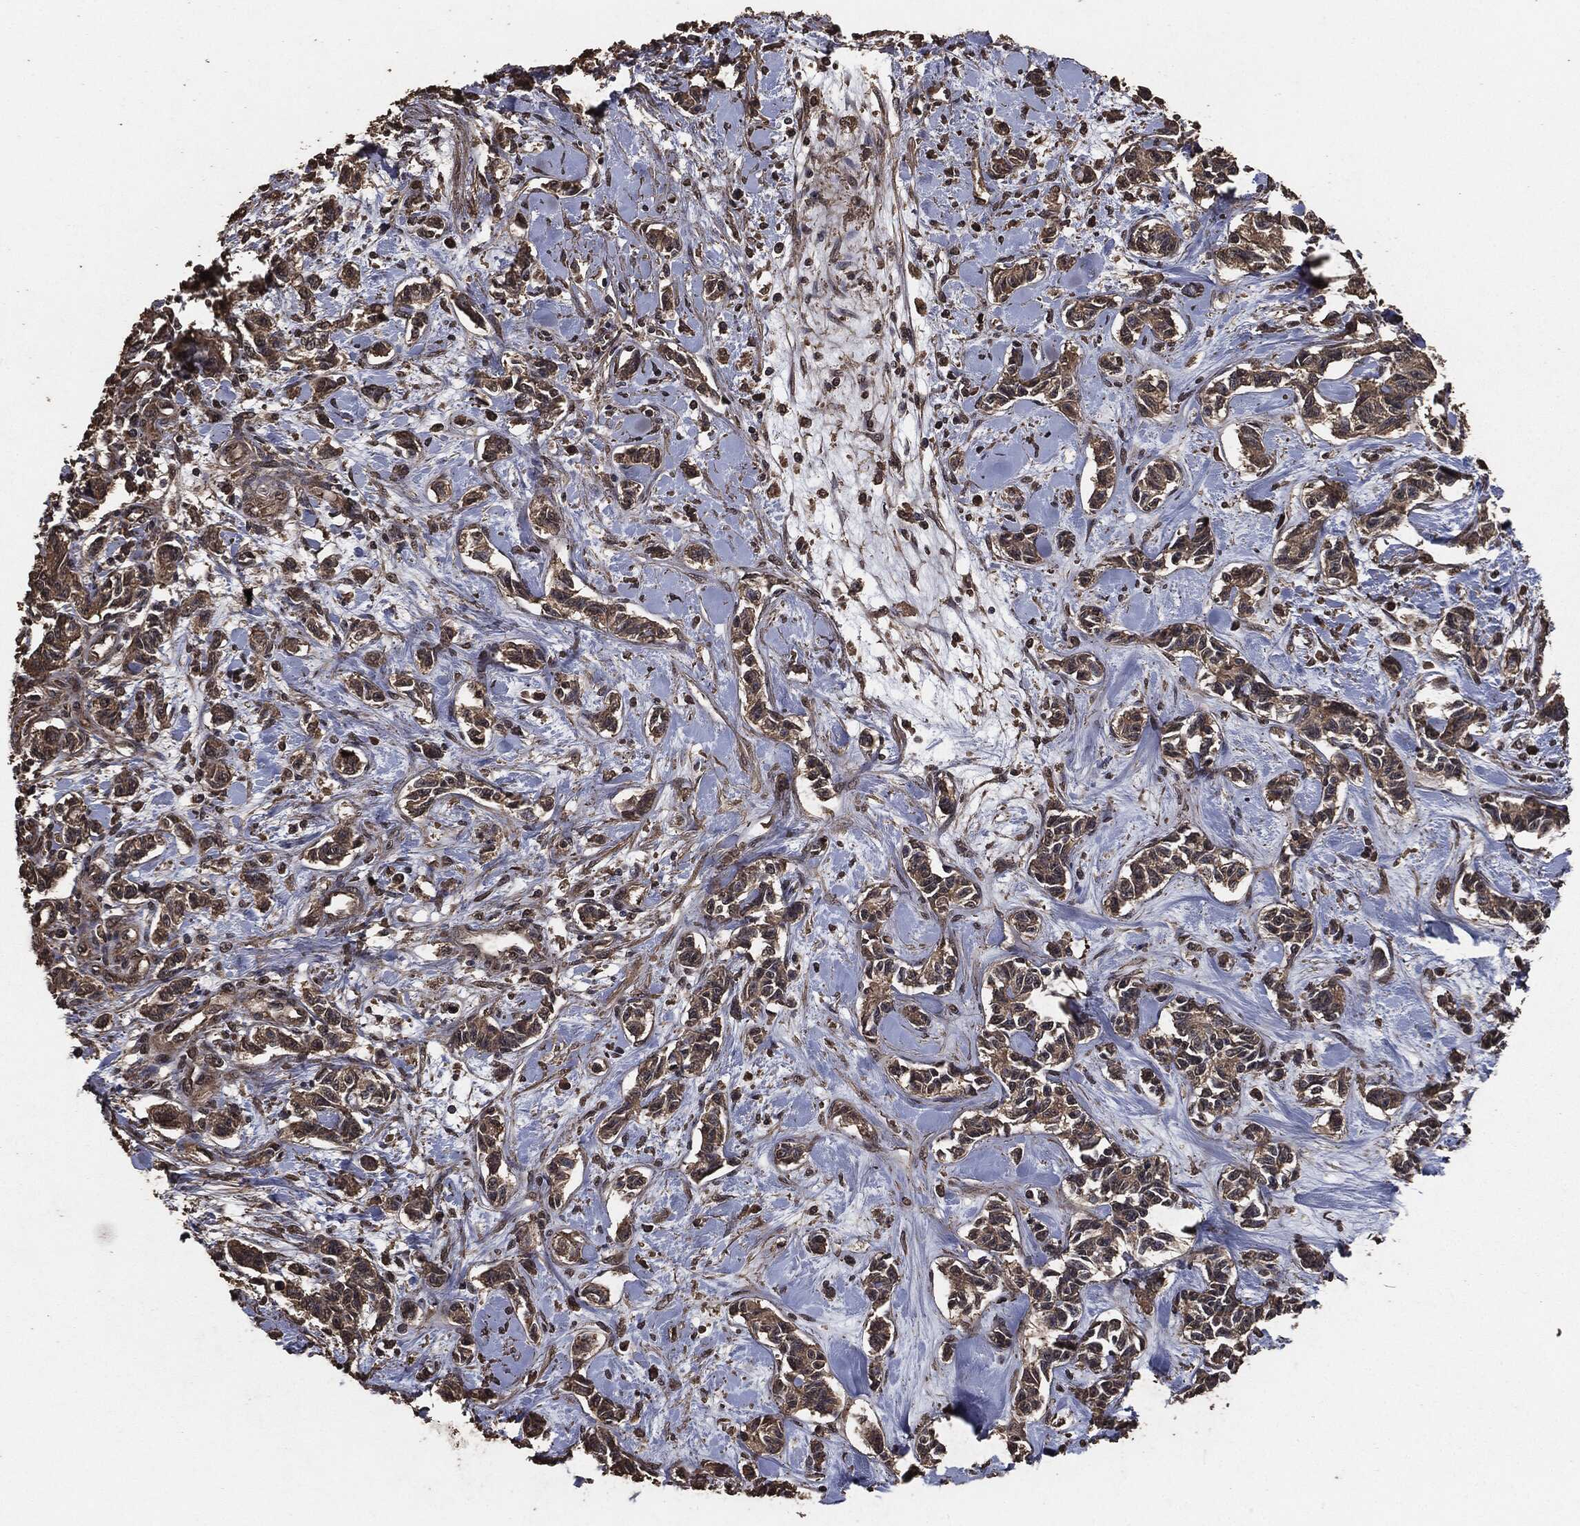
{"staining": {"intensity": "weak", "quantity": ">75%", "location": "cytoplasmic/membranous"}, "tissue": "carcinoid", "cell_type": "Tumor cells", "image_type": "cancer", "snomed": [{"axis": "morphology", "description": "Carcinoid, malignant, NOS"}, {"axis": "topography", "description": "Kidney"}], "caption": "Carcinoid stained with IHC shows weak cytoplasmic/membranous expression in about >75% of tumor cells.", "gene": "AKT1S1", "patient": {"sex": "female", "age": 41}}